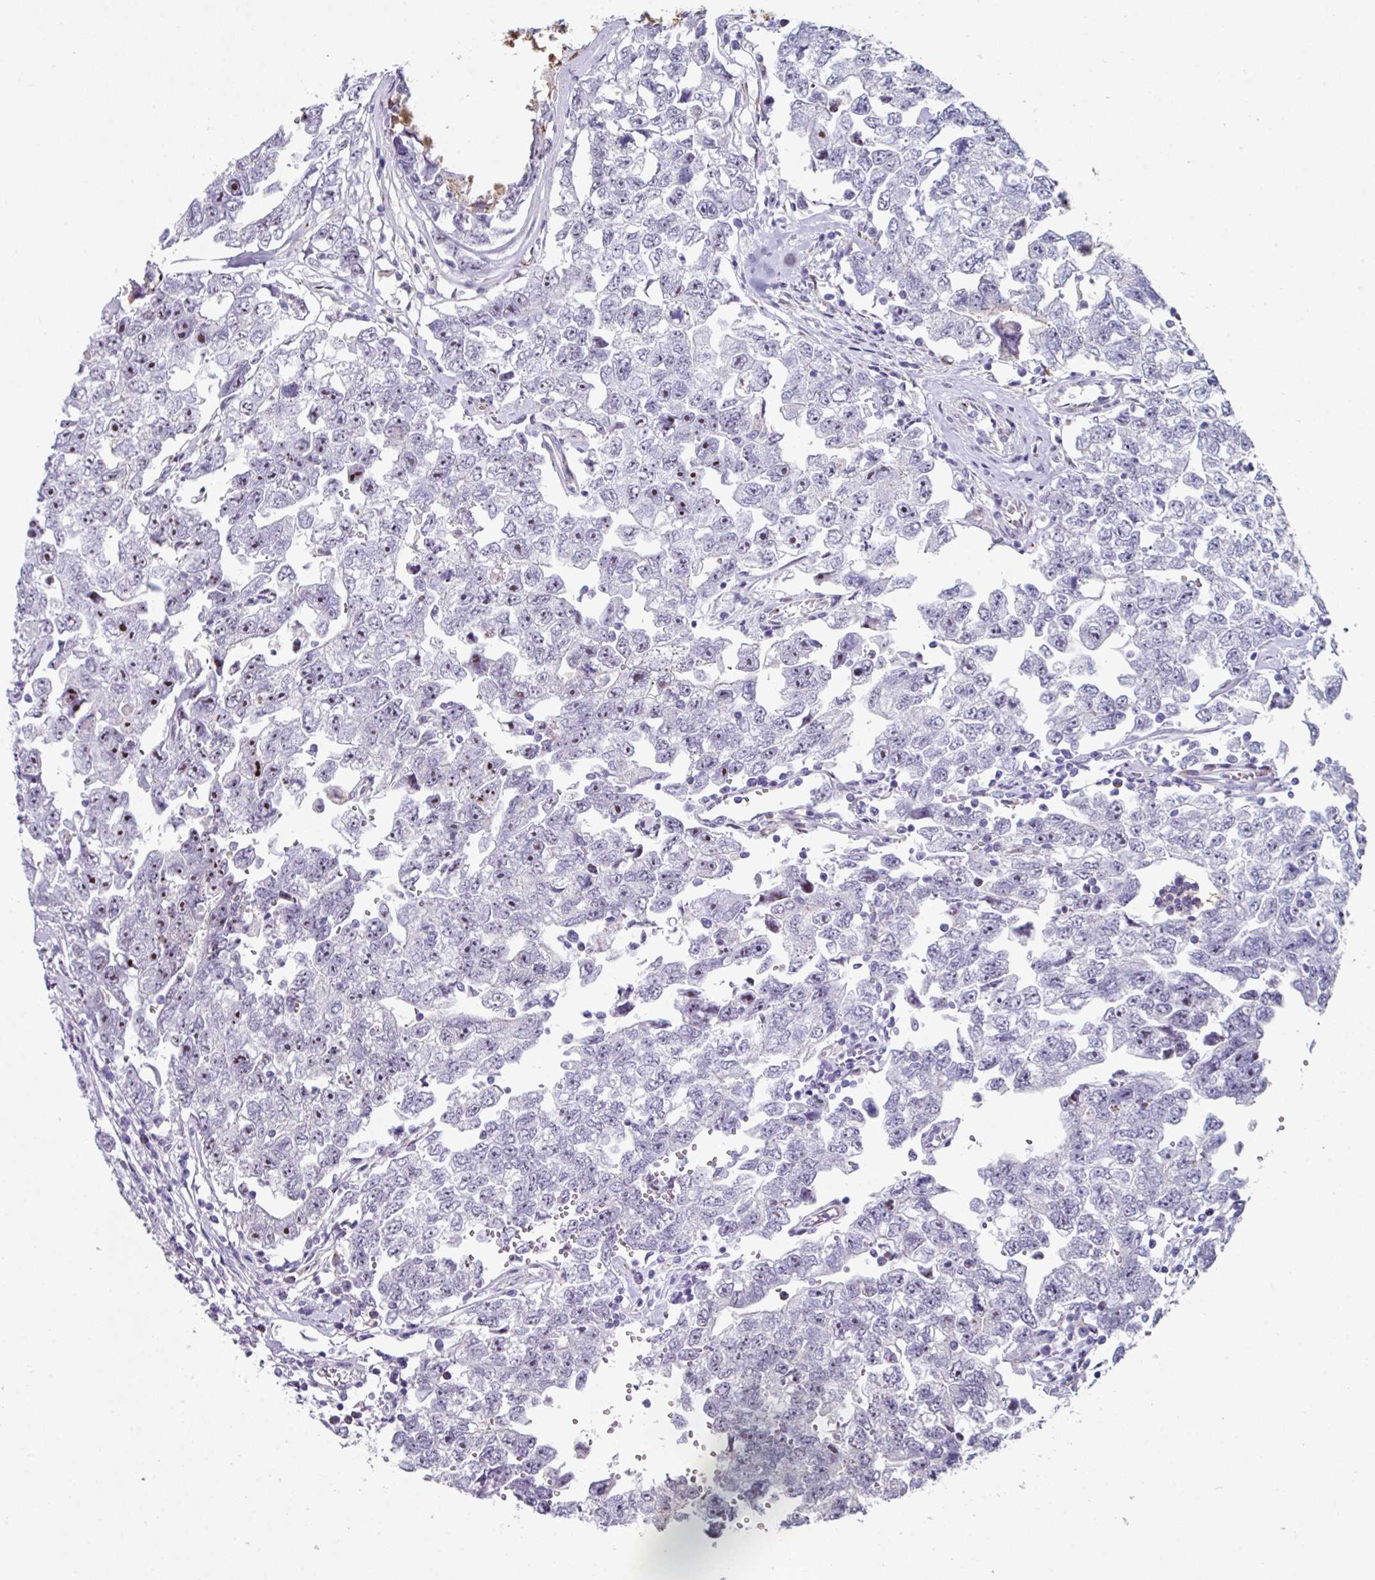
{"staining": {"intensity": "negative", "quantity": "none", "location": "none"}, "tissue": "testis cancer", "cell_type": "Tumor cells", "image_type": "cancer", "snomed": [{"axis": "morphology", "description": "Carcinoma, Embryonal, NOS"}, {"axis": "topography", "description": "Testis"}], "caption": "A photomicrograph of human testis cancer is negative for staining in tumor cells.", "gene": "BMS1", "patient": {"sex": "male", "age": 22}}